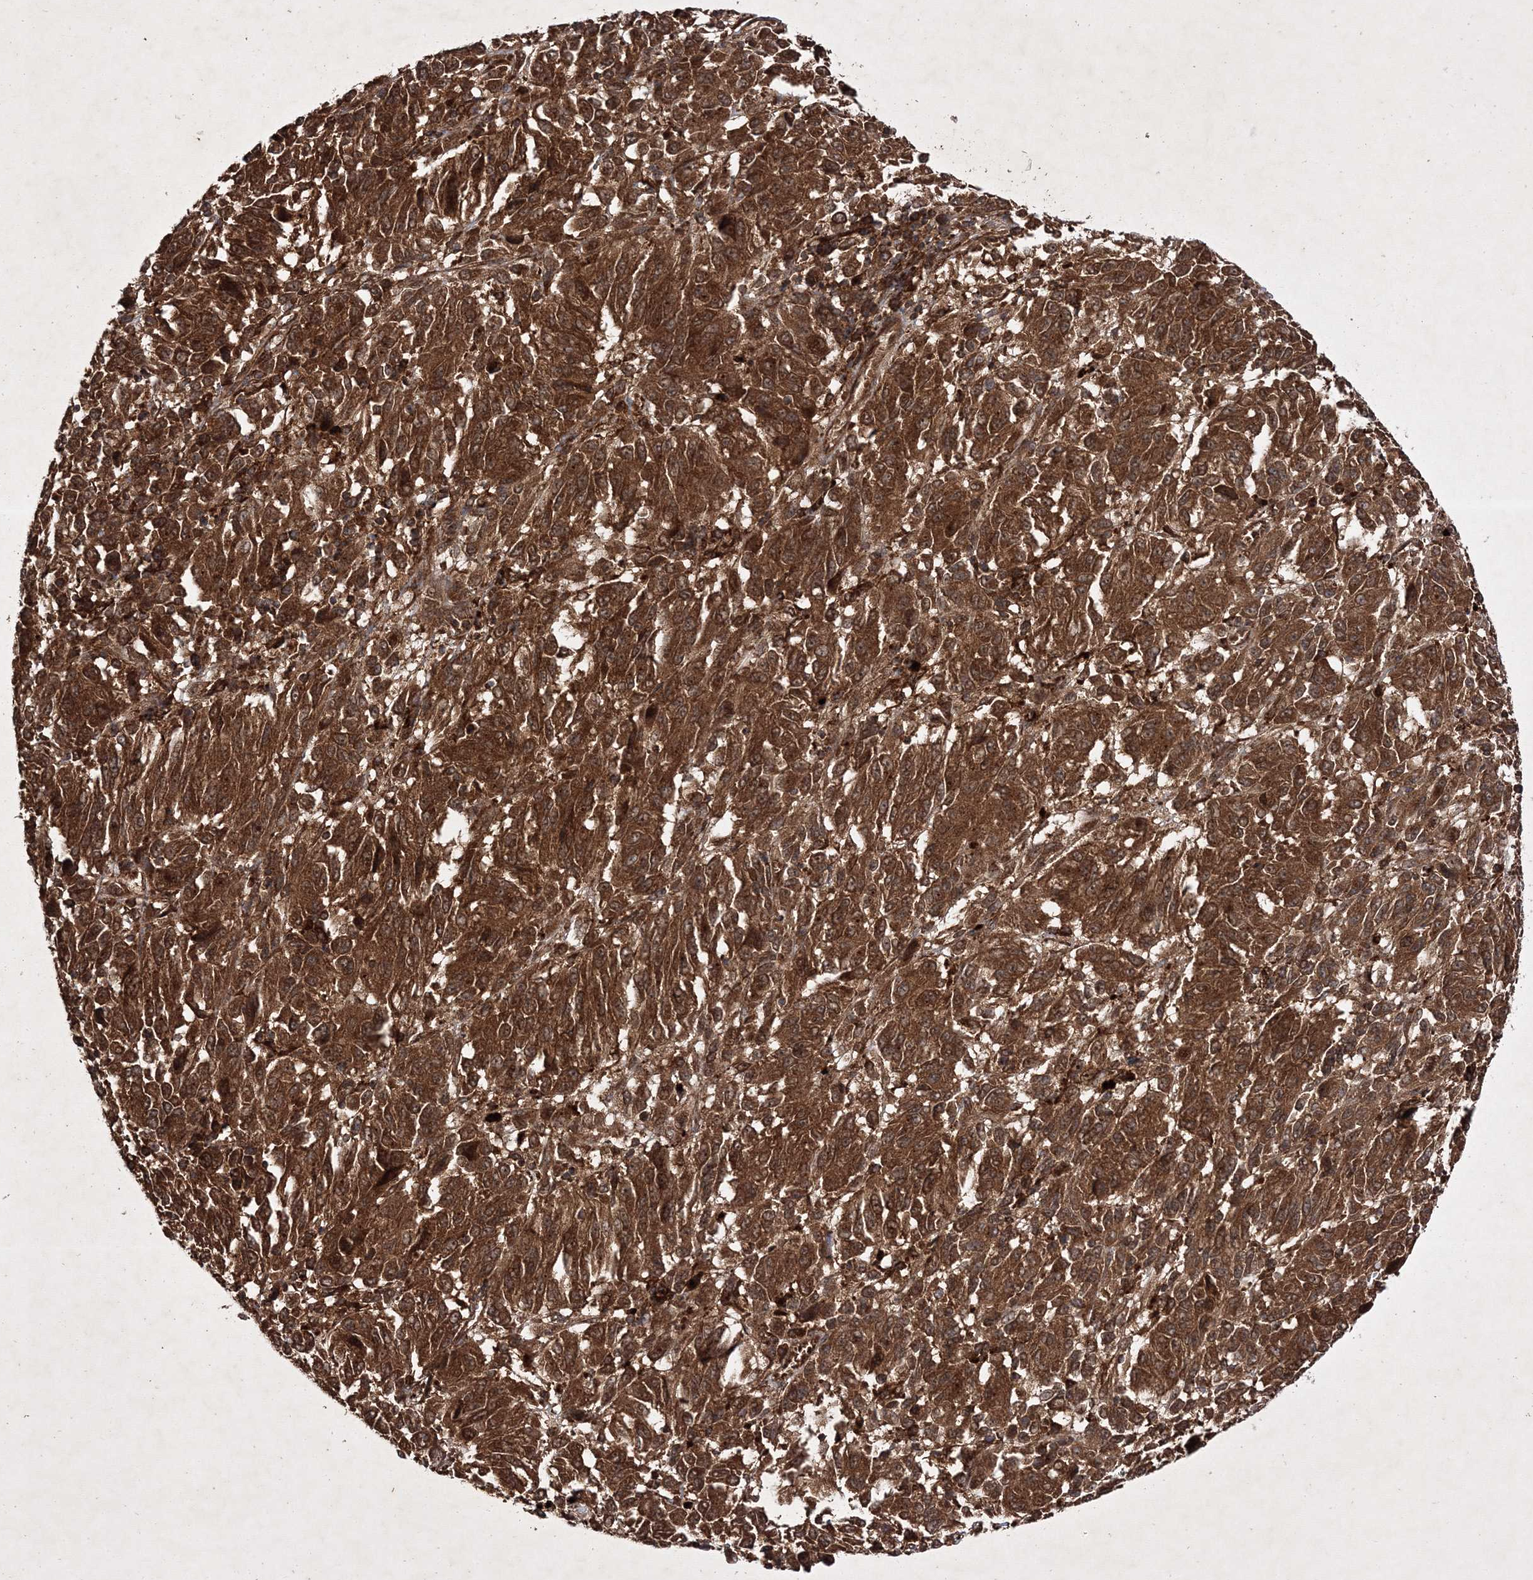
{"staining": {"intensity": "strong", "quantity": ">75%", "location": "cytoplasmic/membranous"}, "tissue": "melanoma", "cell_type": "Tumor cells", "image_type": "cancer", "snomed": [{"axis": "morphology", "description": "Malignant melanoma, Metastatic site"}, {"axis": "topography", "description": "Lung"}], "caption": "Tumor cells reveal high levels of strong cytoplasmic/membranous expression in about >75% of cells in malignant melanoma (metastatic site).", "gene": "DNAJC13", "patient": {"sex": "male", "age": 64}}